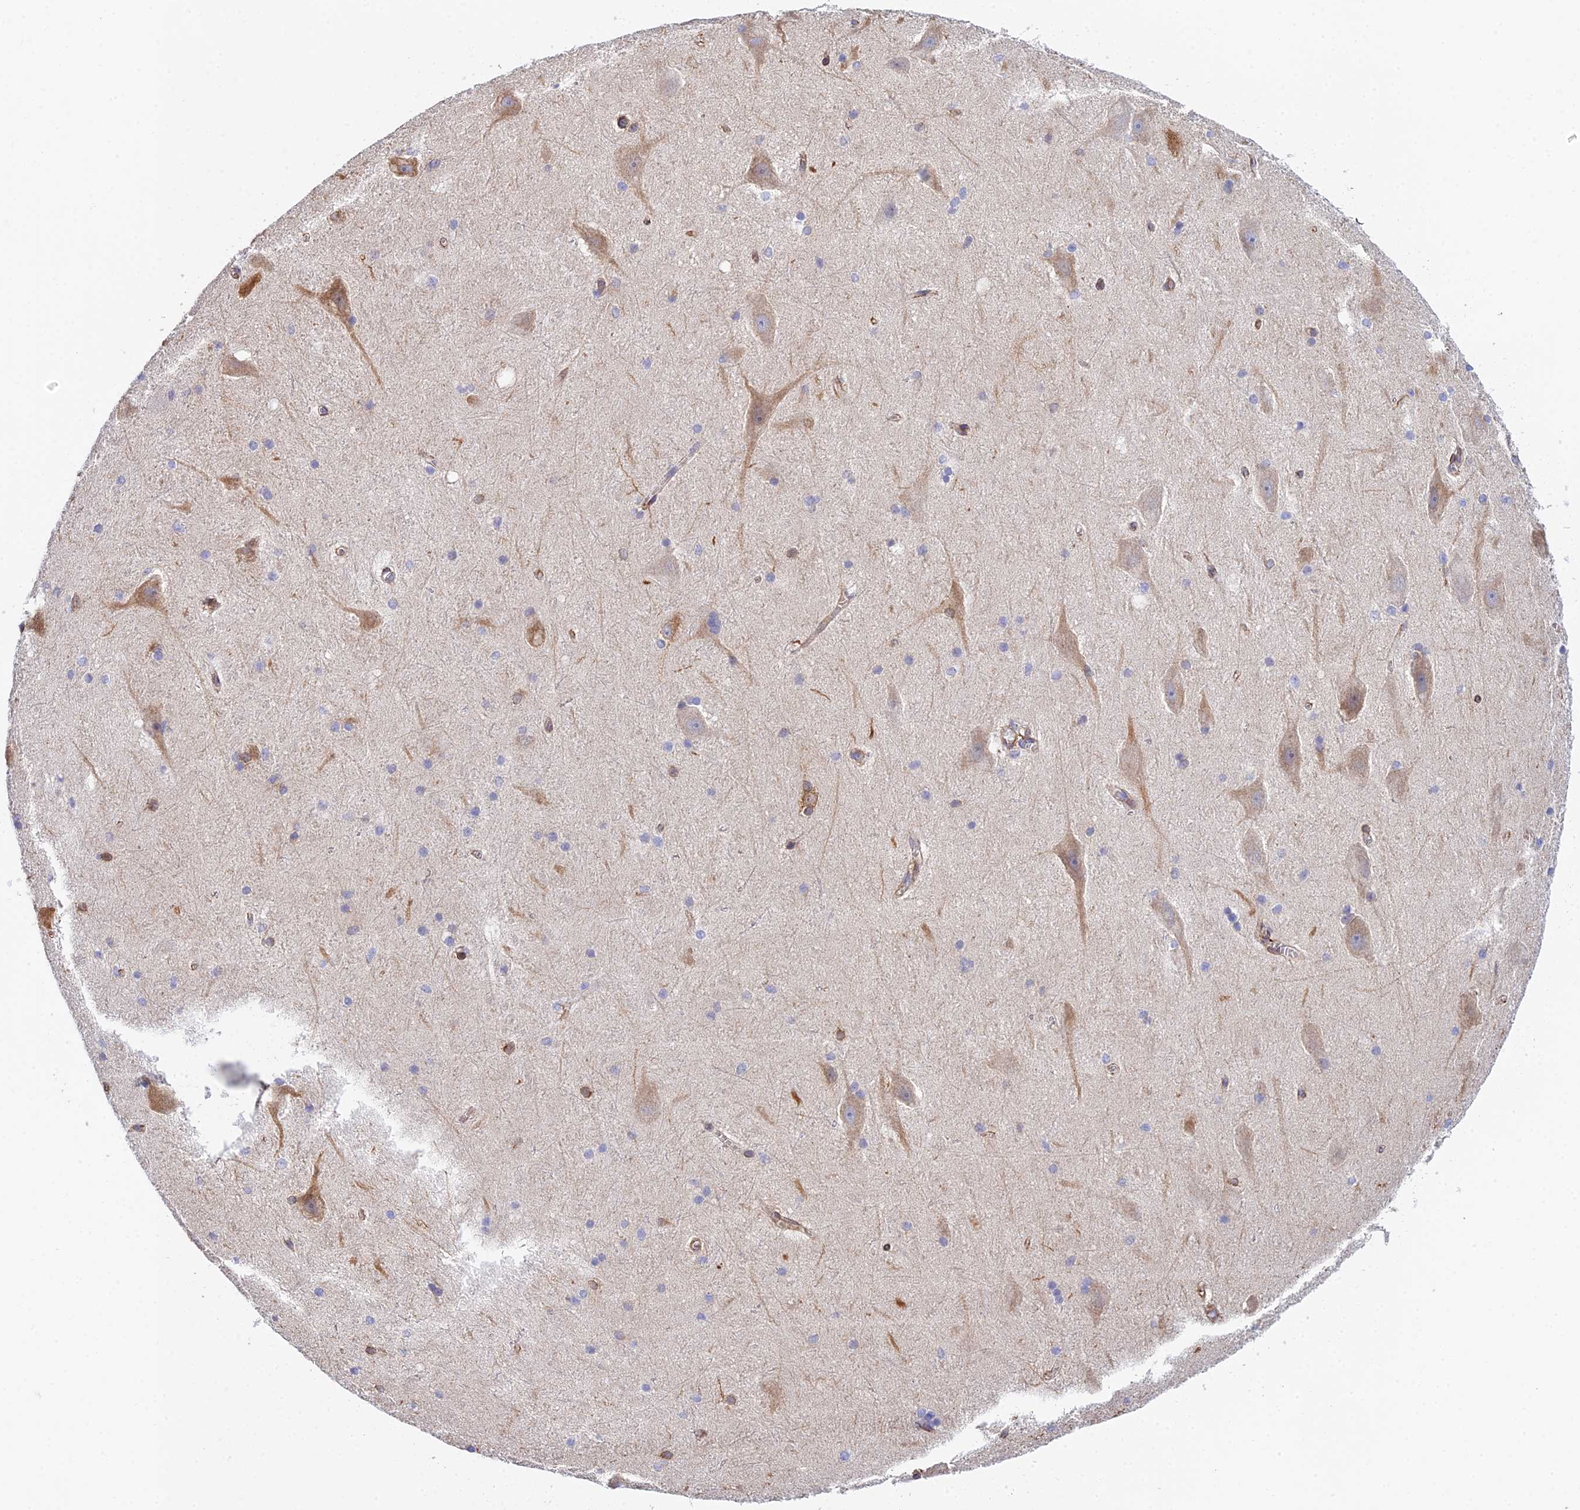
{"staining": {"intensity": "moderate", "quantity": "<25%", "location": "cytoplasmic/membranous"}, "tissue": "hippocampus", "cell_type": "Glial cells", "image_type": "normal", "snomed": [{"axis": "morphology", "description": "Normal tissue, NOS"}, {"axis": "topography", "description": "Hippocampus"}], "caption": "Hippocampus was stained to show a protein in brown. There is low levels of moderate cytoplasmic/membranous expression in approximately <25% of glial cells.", "gene": "MXRA7", "patient": {"sex": "female", "age": 19}}